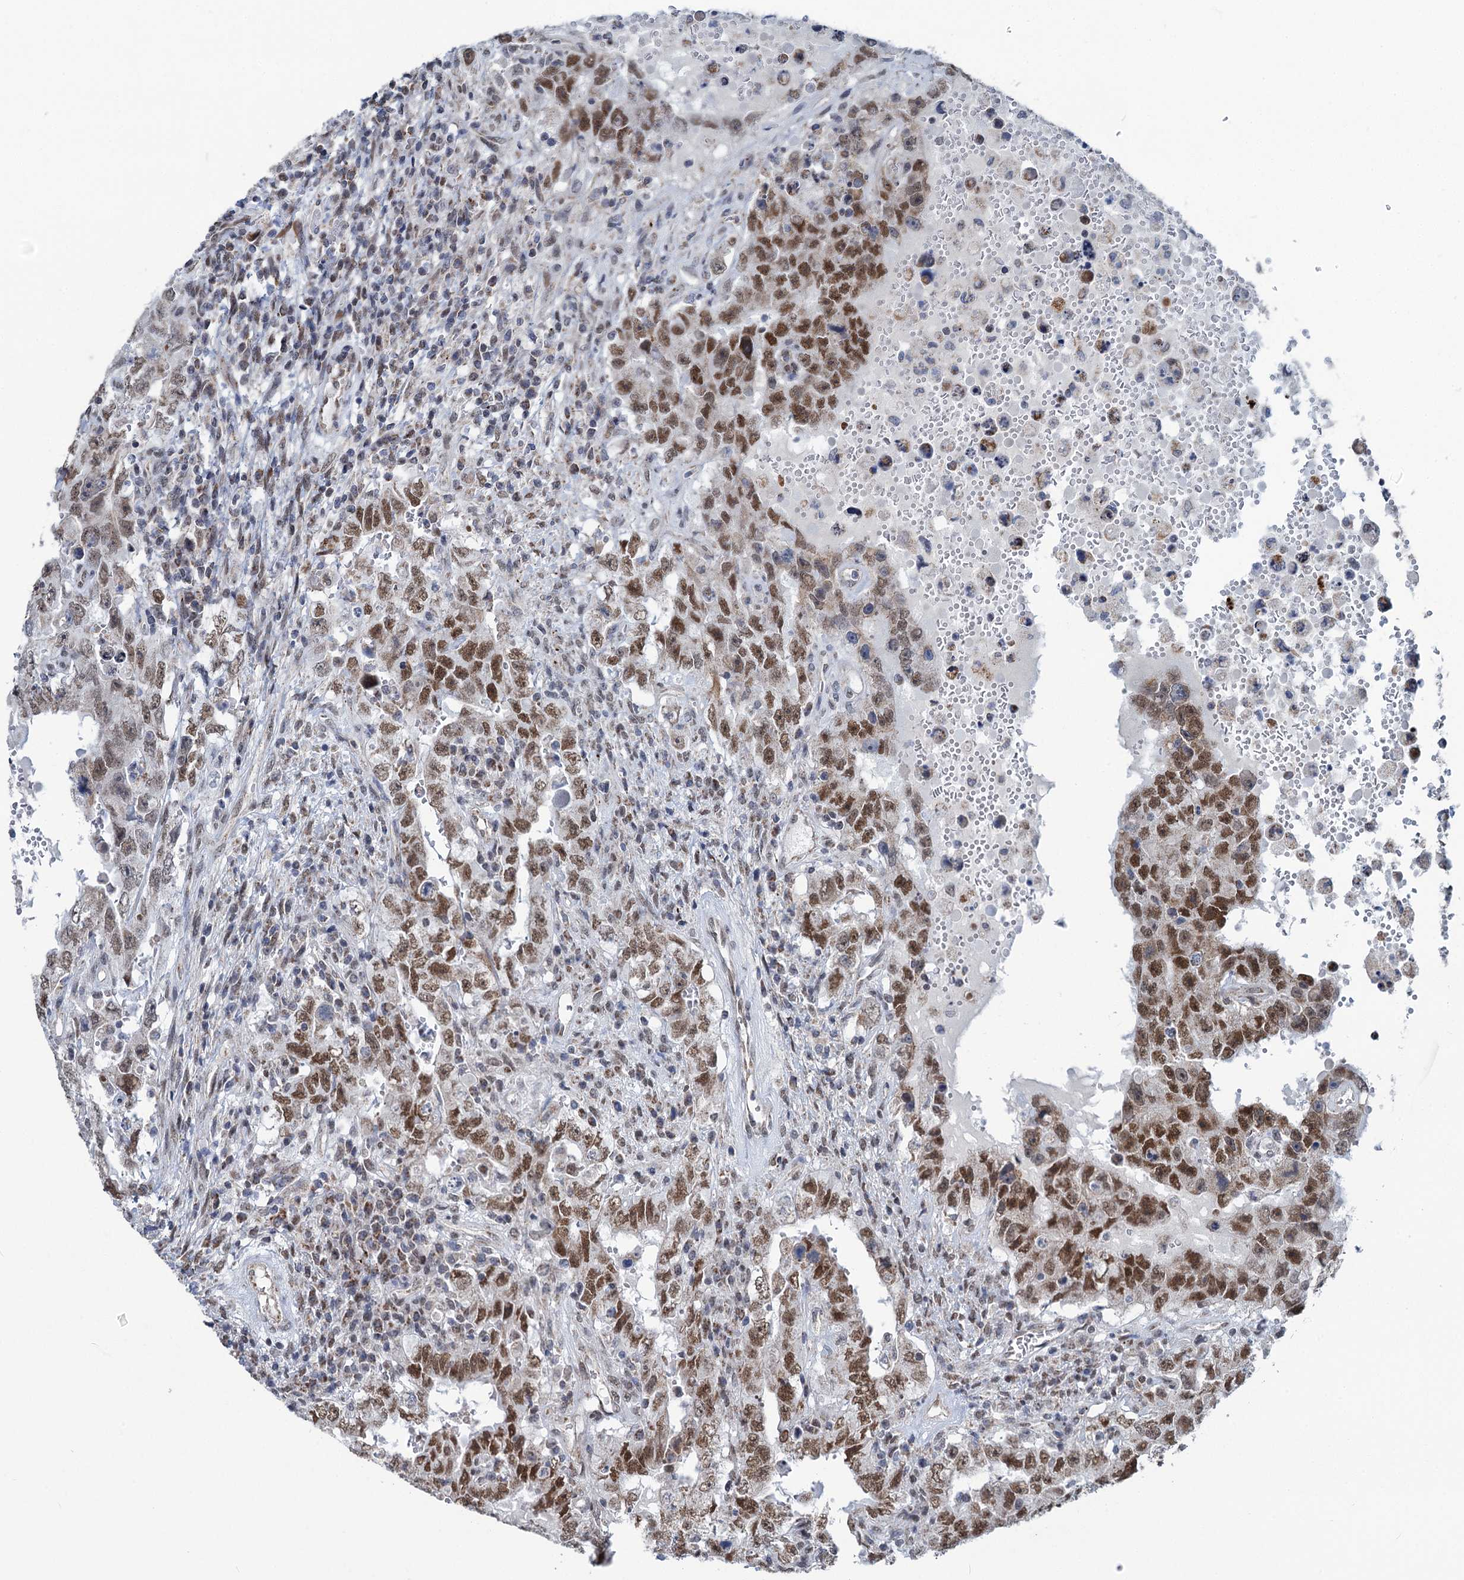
{"staining": {"intensity": "moderate", "quantity": ">75%", "location": "nuclear"}, "tissue": "testis cancer", "cell_type": "Tumor cells", "image_type": "cancer", "snomed": [{"axis": "morphology", "description": "Carcinoma, Embryonal, NOS"}, {"axis": "topography", "description": "Testis"}], "caption": "About >75% of tumor cells in embryonal carcinoma (testis) exhibit moderate nuclear protein positivity as visualized by brown immunohistochemical staining.", "gene": "MORN3", "patient": {"sex": "male", "age": 26}}